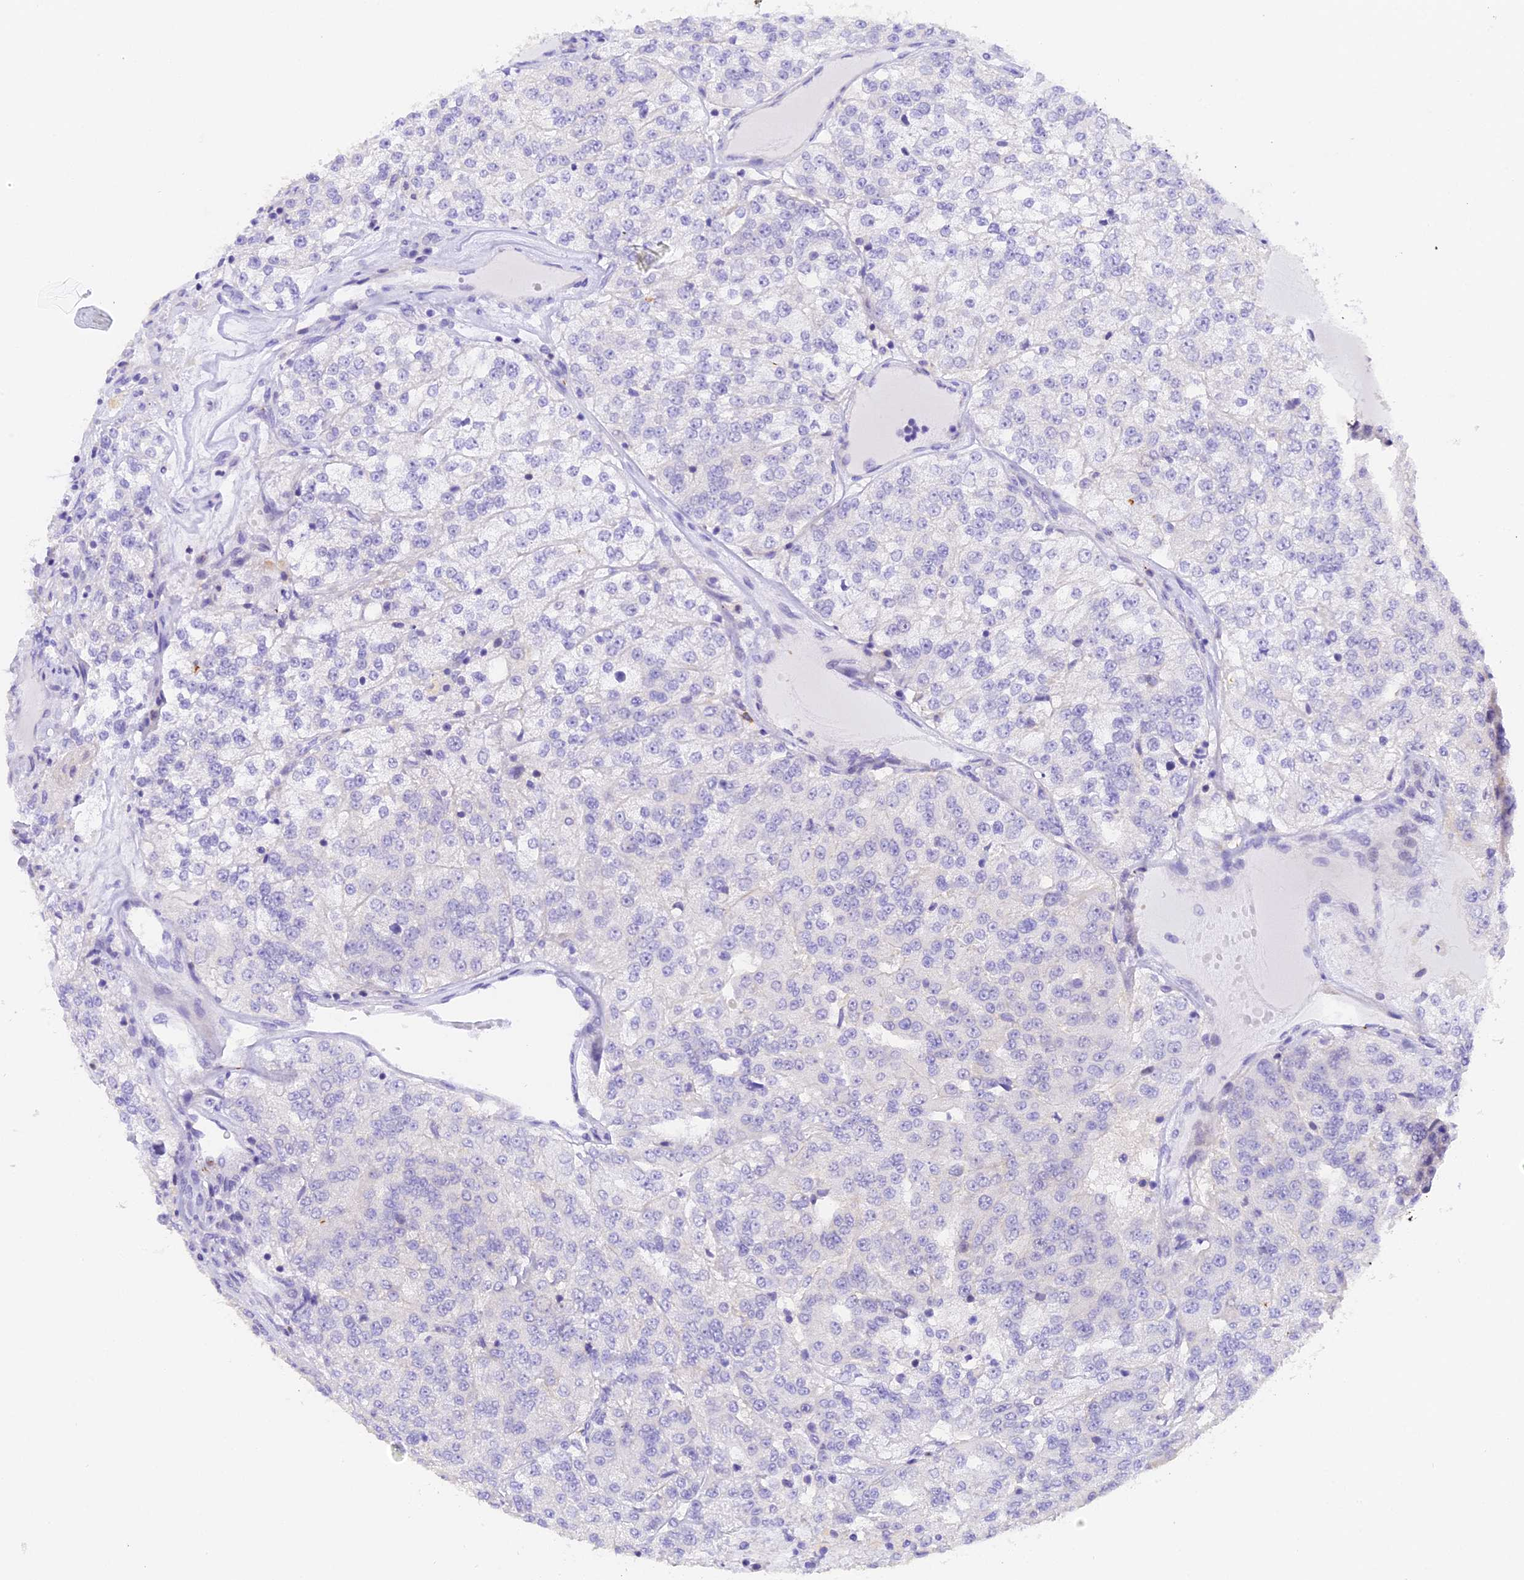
{"staining": {"intensity": "negative", "quantity": "none", "location": "none"}, "tissue": "renal cancer", "cell_type": "Tumor cells", "image_type": "cancer", "snomed": [{"axis": "morphology", "description": "Adenocarcinoma, NOS"}, {"axis": "topography", "description": "Kidney"}], "caption": "The image shows no significant staining in tumor cells of renal adenocarcinoma.", "gene": "COL6A5", "patient": {"sex": "female", "age": 63}}